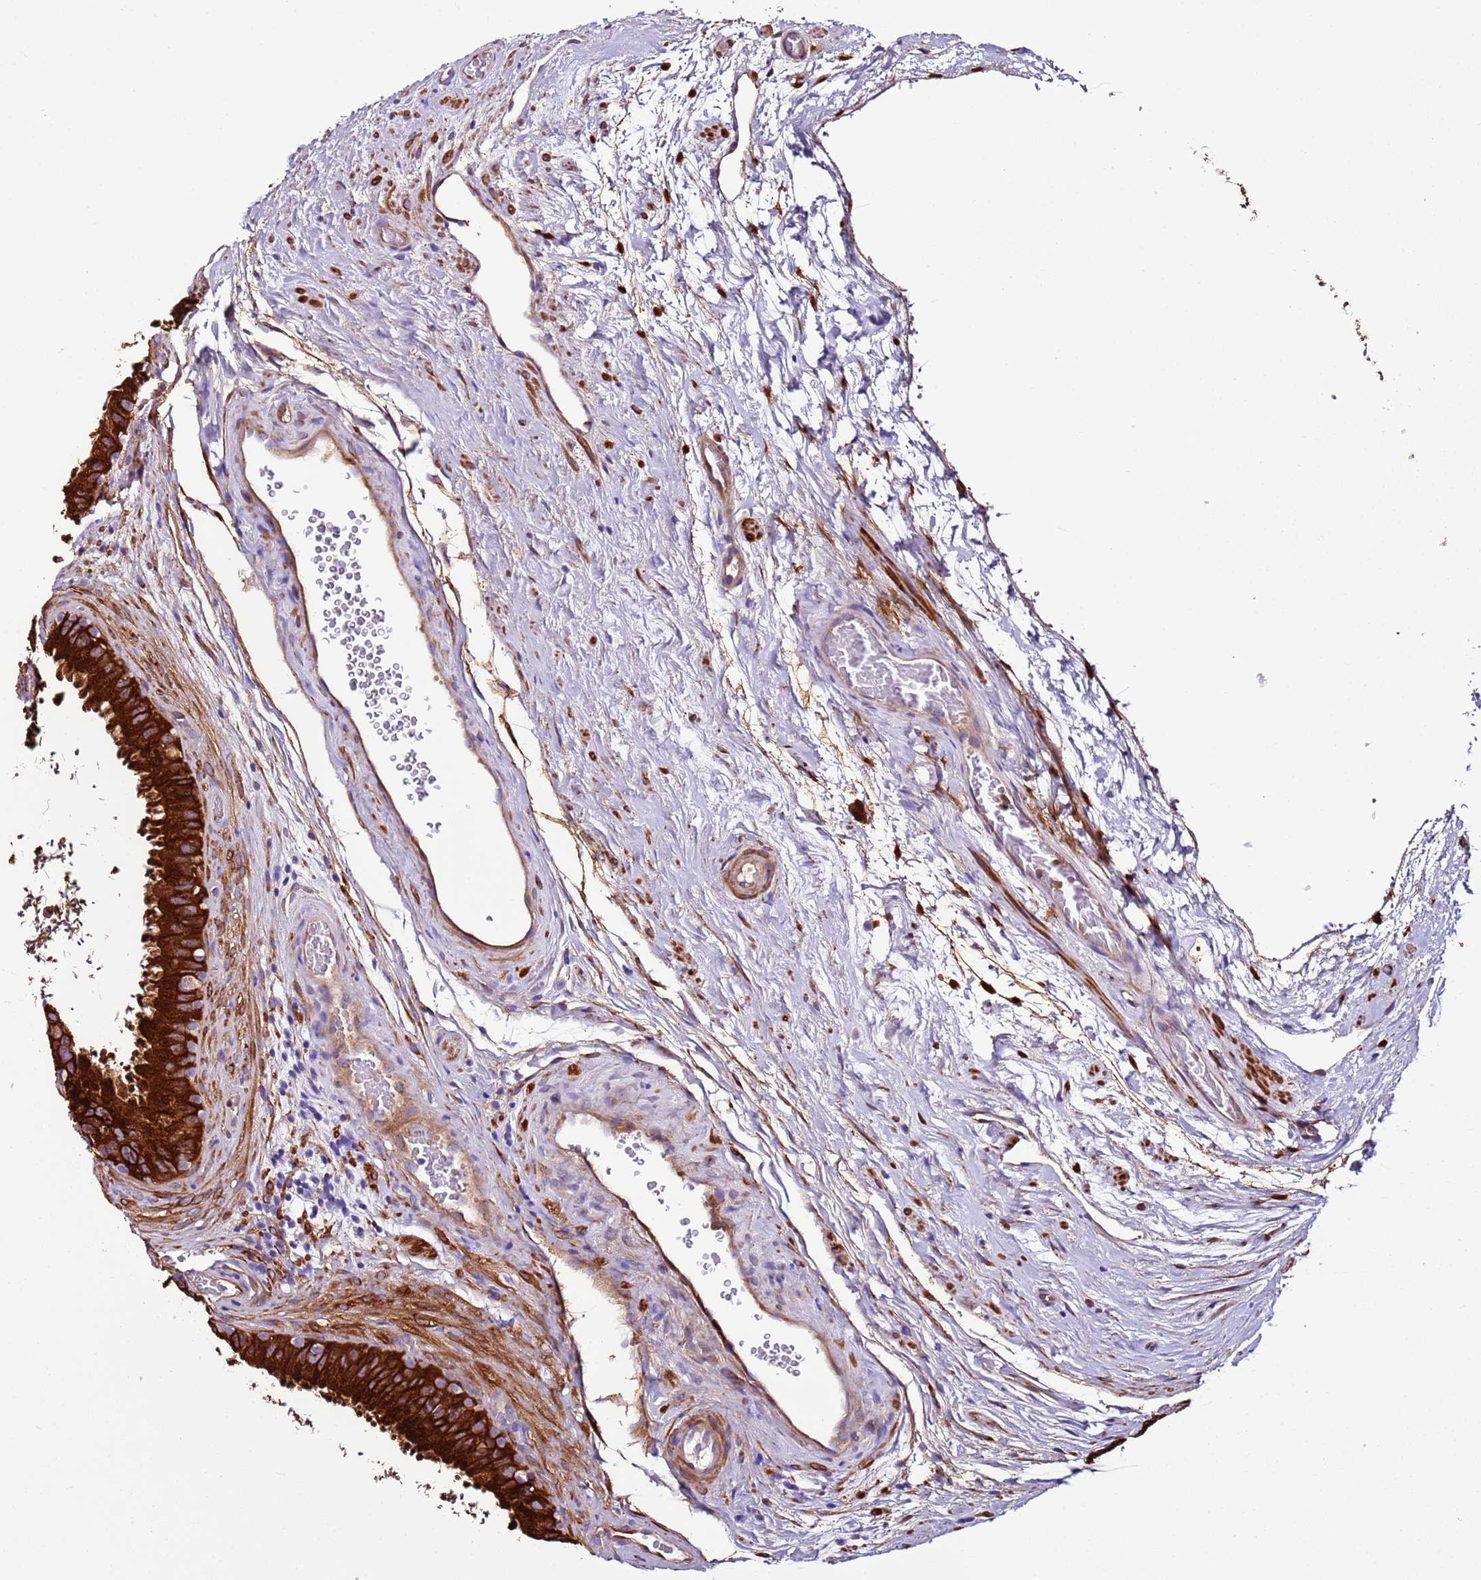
{"staining": {"intensity": "strong", "quantity": ">75%", "location": "cytoplasmic/membranous"}, "tissue": "epididymis", "cell_type": "Glandular cells", "image_type": "normal", "snomed": [{"axis": "morphology", "description": "Normal tissue, NOS"}, {"axis": "topography", "description": "Epididymis, spermatic cord, NOS"}], "caption": "A high amount of strong cytoplasmic/membranous expression is identified in about >75% of glandular cells in normal epididymis.", "gene": "FAM174C", "patient": {"sex": "male", "age": 50}}